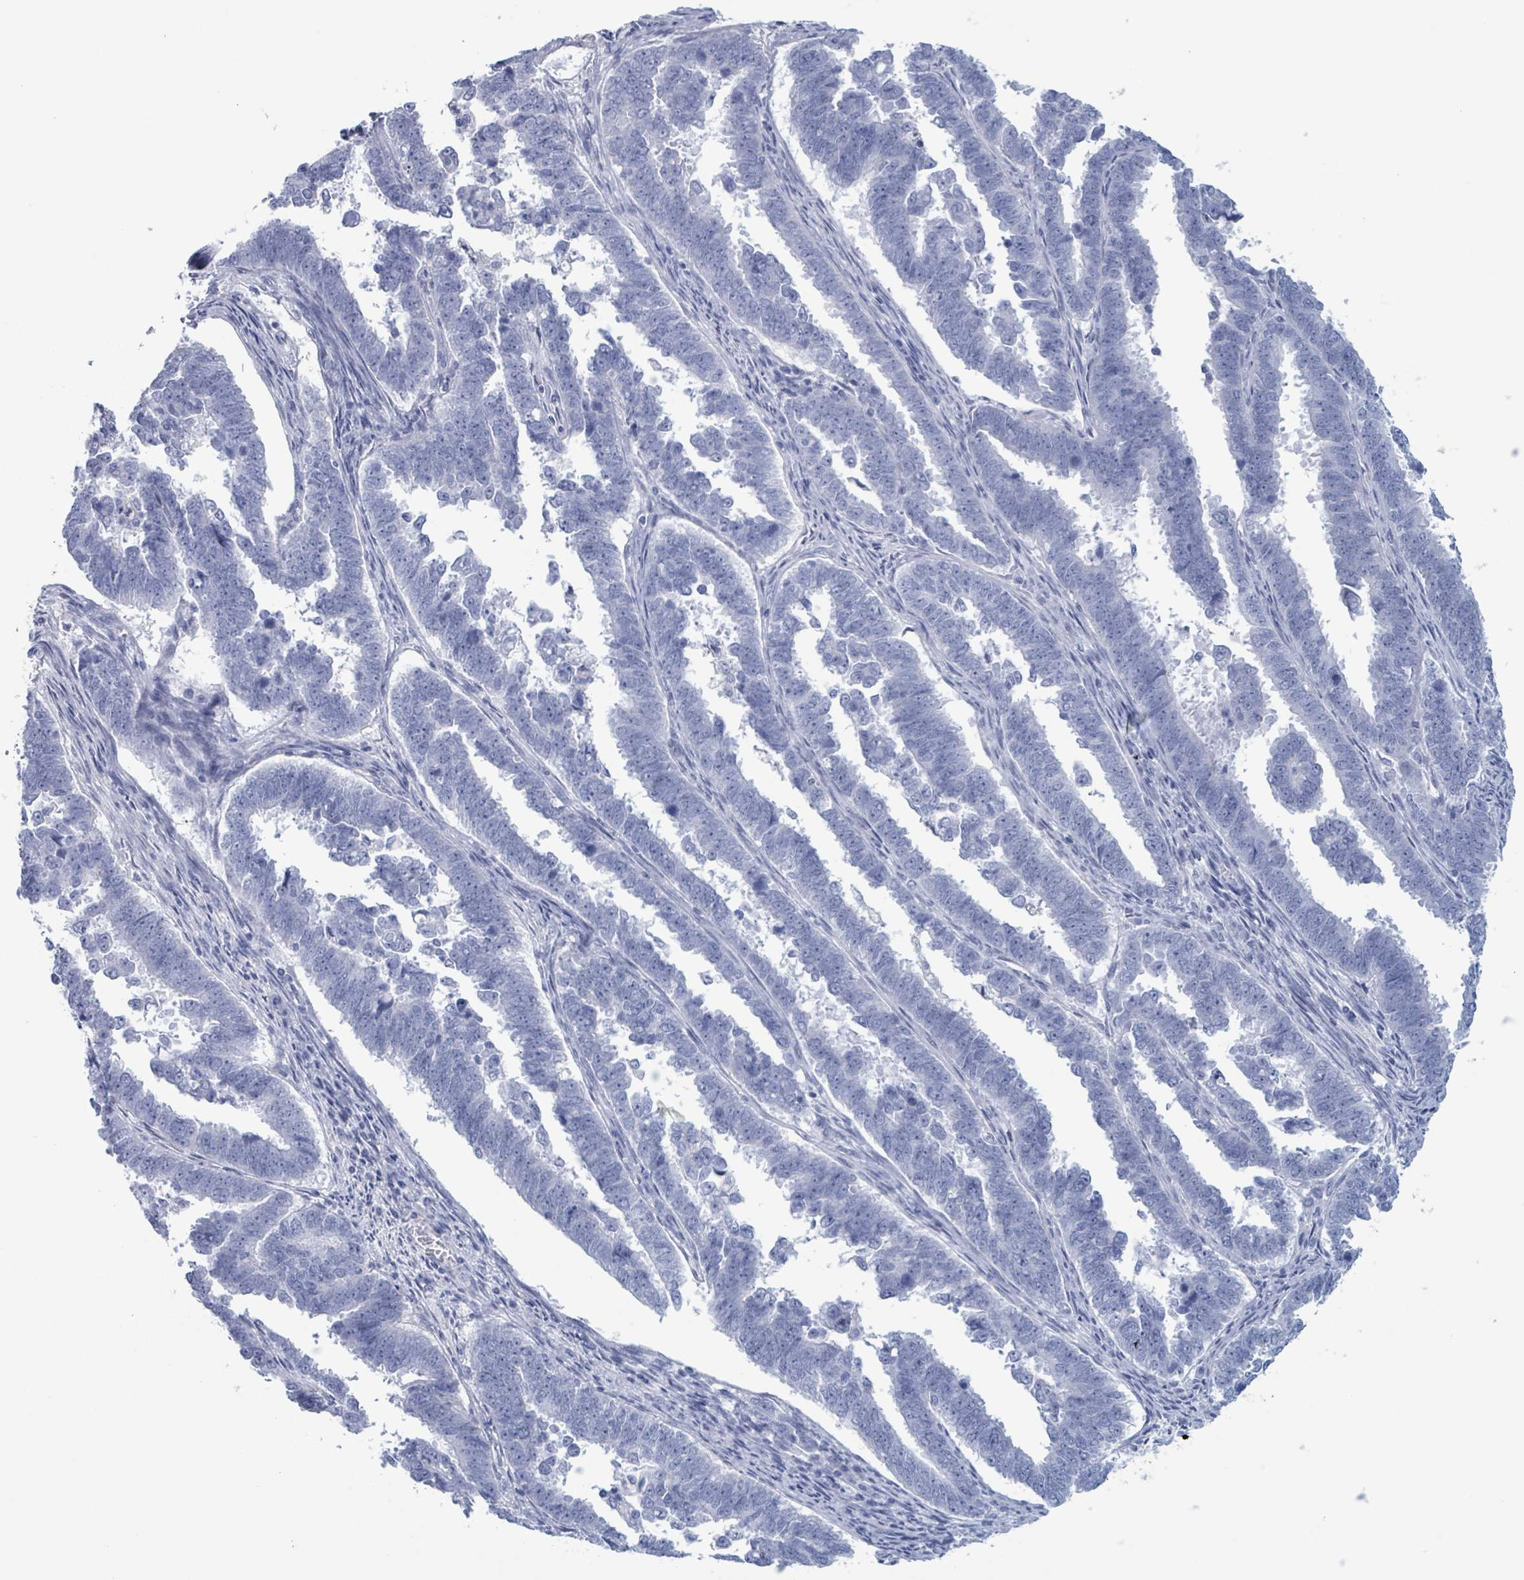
{"staining": {"intensity": "negative", "quantity": "none", "location": "none"}, "tissue": "endometrial cancer", "cell_type": "Tumor cells", "image_type": "cancer", "snomed": [{"axis": "morphology", "description": "Adenocarcinoma, NOS"}, {"axis": "topography", "description": "Endometrium"}], "caption": "IHC of endometrial adenocarcinoma demonstrates no positivity in tumor cells.", "gene": "KLK4", "patient": {"sex": "female", "age": 75}}